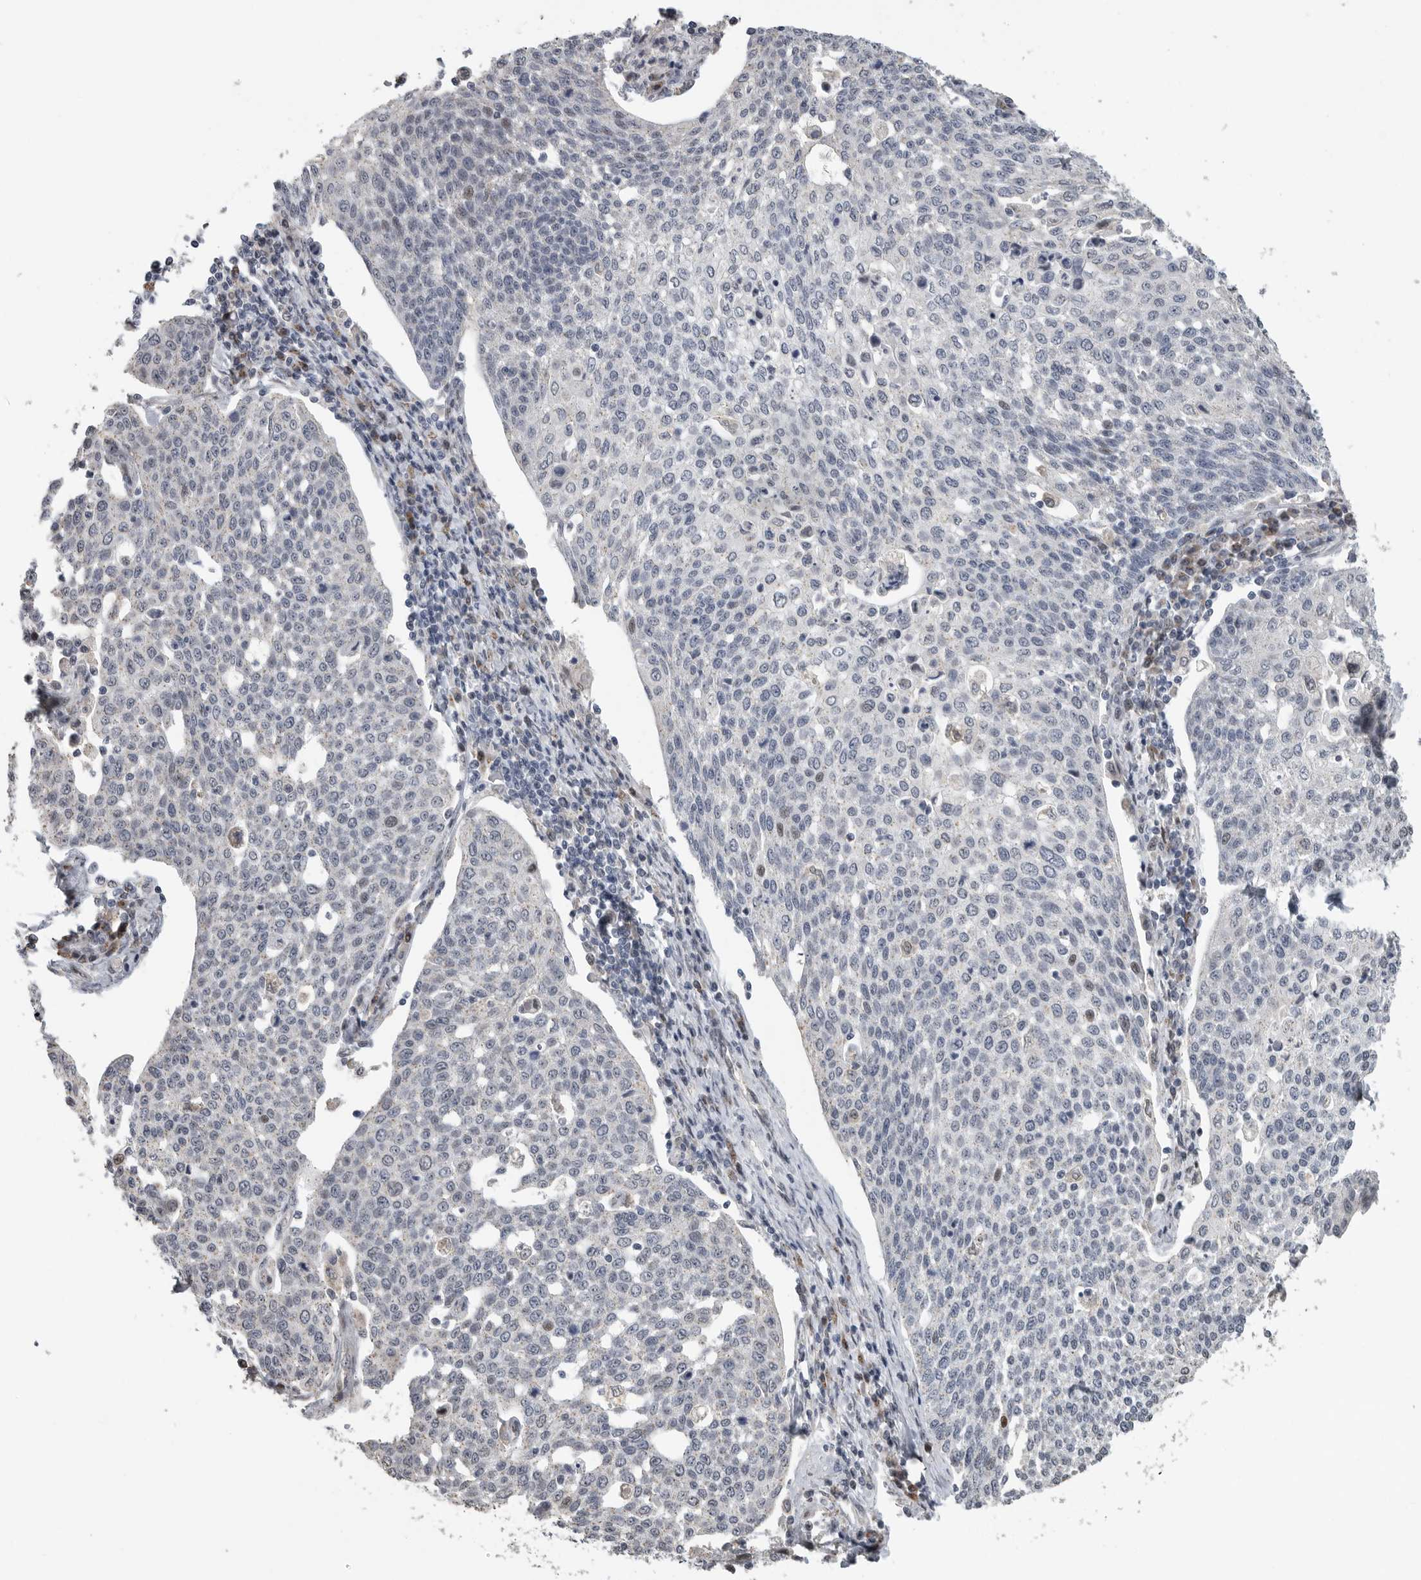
{"staining": {"intensity": "negative", "quantity": "none", "location": "none"}, "tissue": "cervical cancer", "cell_type": "Tumor cells", "image_type": "cancer", "snomed": [{"axis": "morphology", "description": "Squamous cell carcinoma, NOS"}, {"axis": "topography", "description": "Cervix"}], "caption": "There is no significant expression in tumor cells of squamous cell carcinoma (cervical). (DAB IHC, high magnification).", "gene": "PCMTD1", "patient": {"sex": "female", "age": 34}}